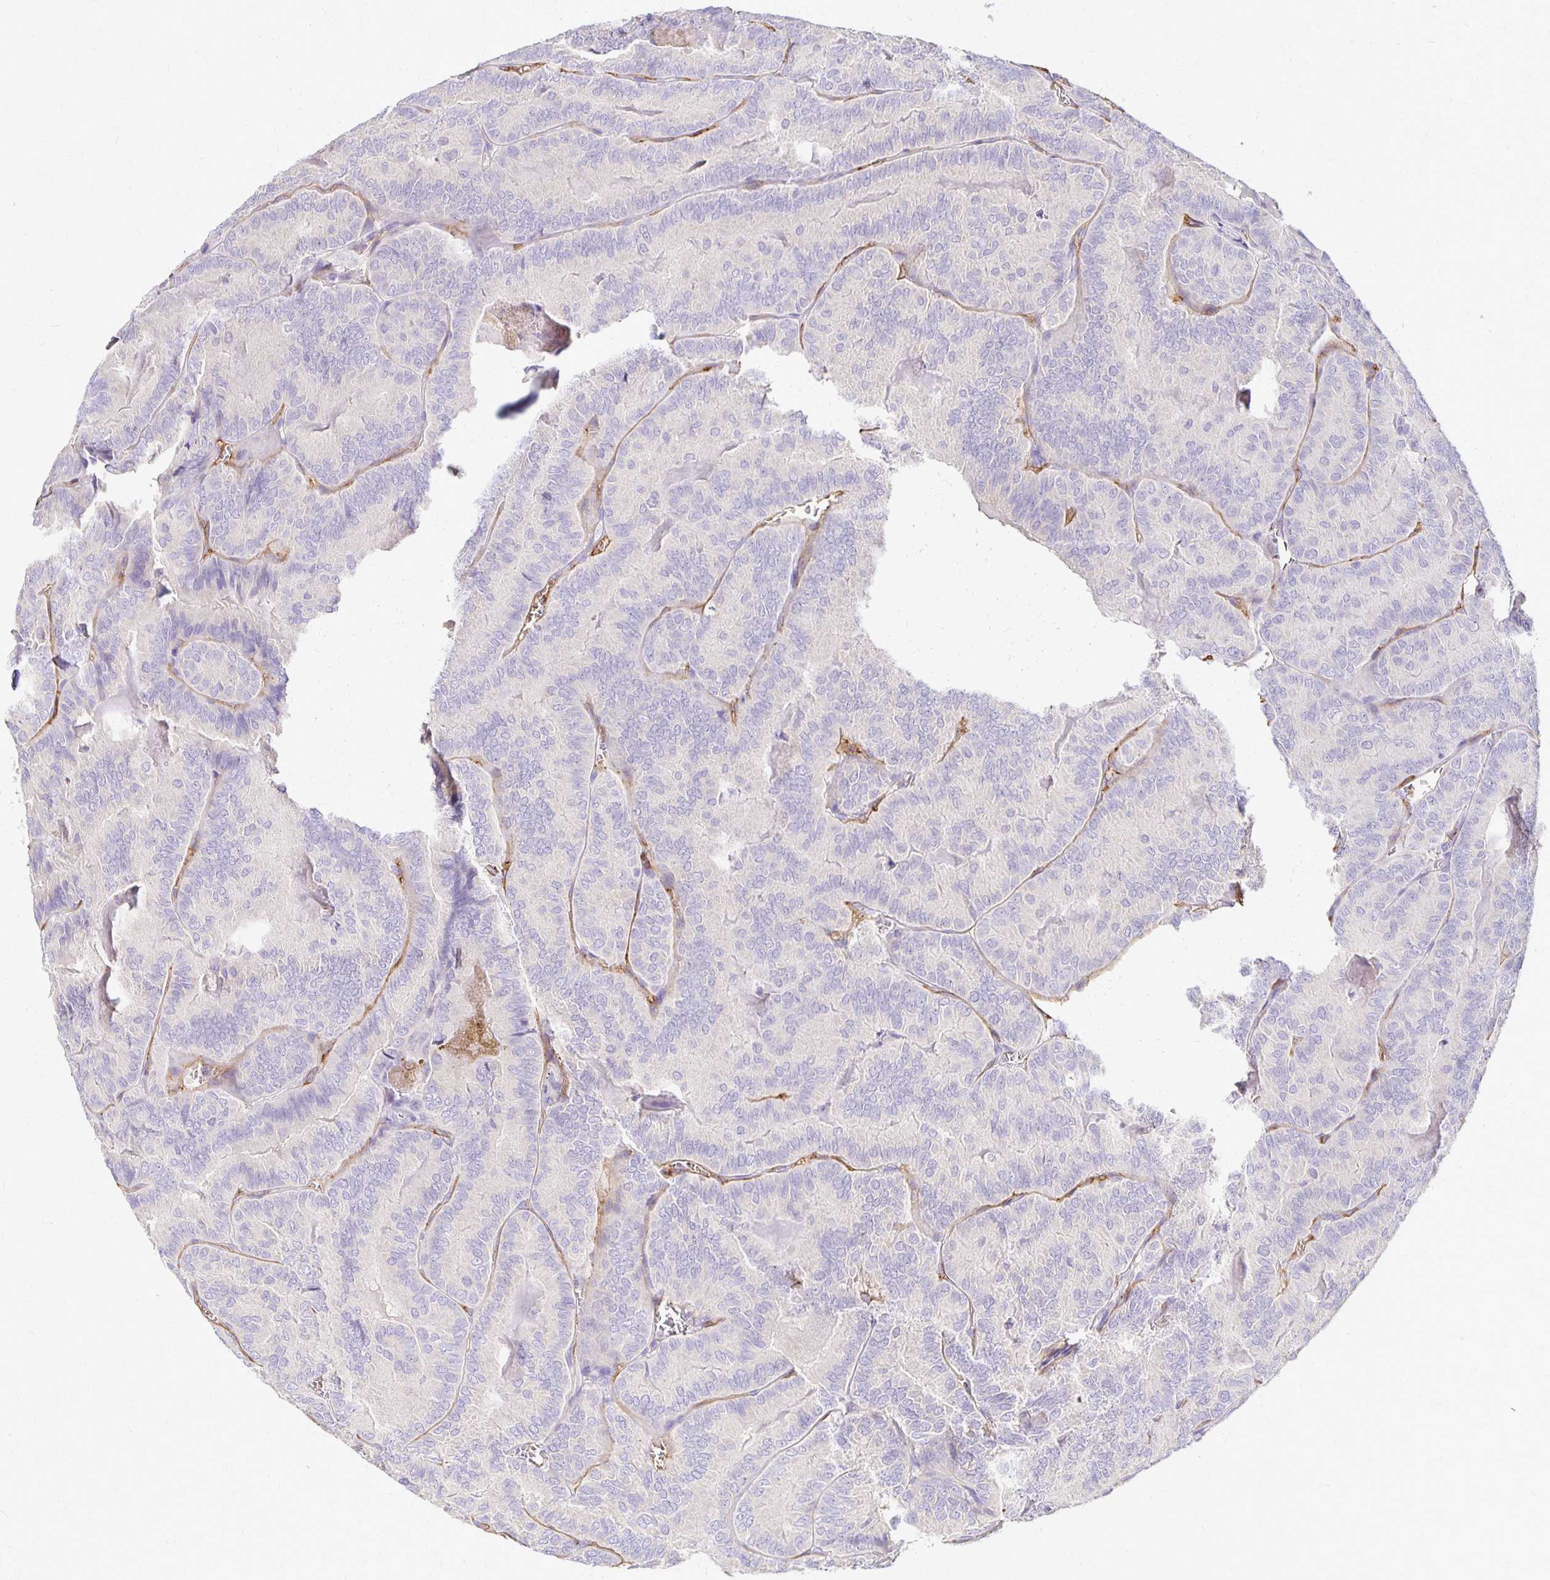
{"staining": {"intensity": "negative", "quantity": "none", "location": "none"}, "tissue": "thyroid cancer", "cell_type": "Tumor cells", "image_type": "cancer", "snomed": [{"axis": "morphology", "description": "Papillary adenocarcinoma, NOS"}, {"axis": "topography", "description": "Thyroid gland"}], "caption": "There is no significant staining in tumor cells of thyroid papillary adenocarcinoma. Brightfield microscopy of immunohistochemistry stained with DAB (brown) and hematoxylin (blue), captured at high magnification.", "gene": "TTYH1", "patient": {"sex": "female", "age": 75}}